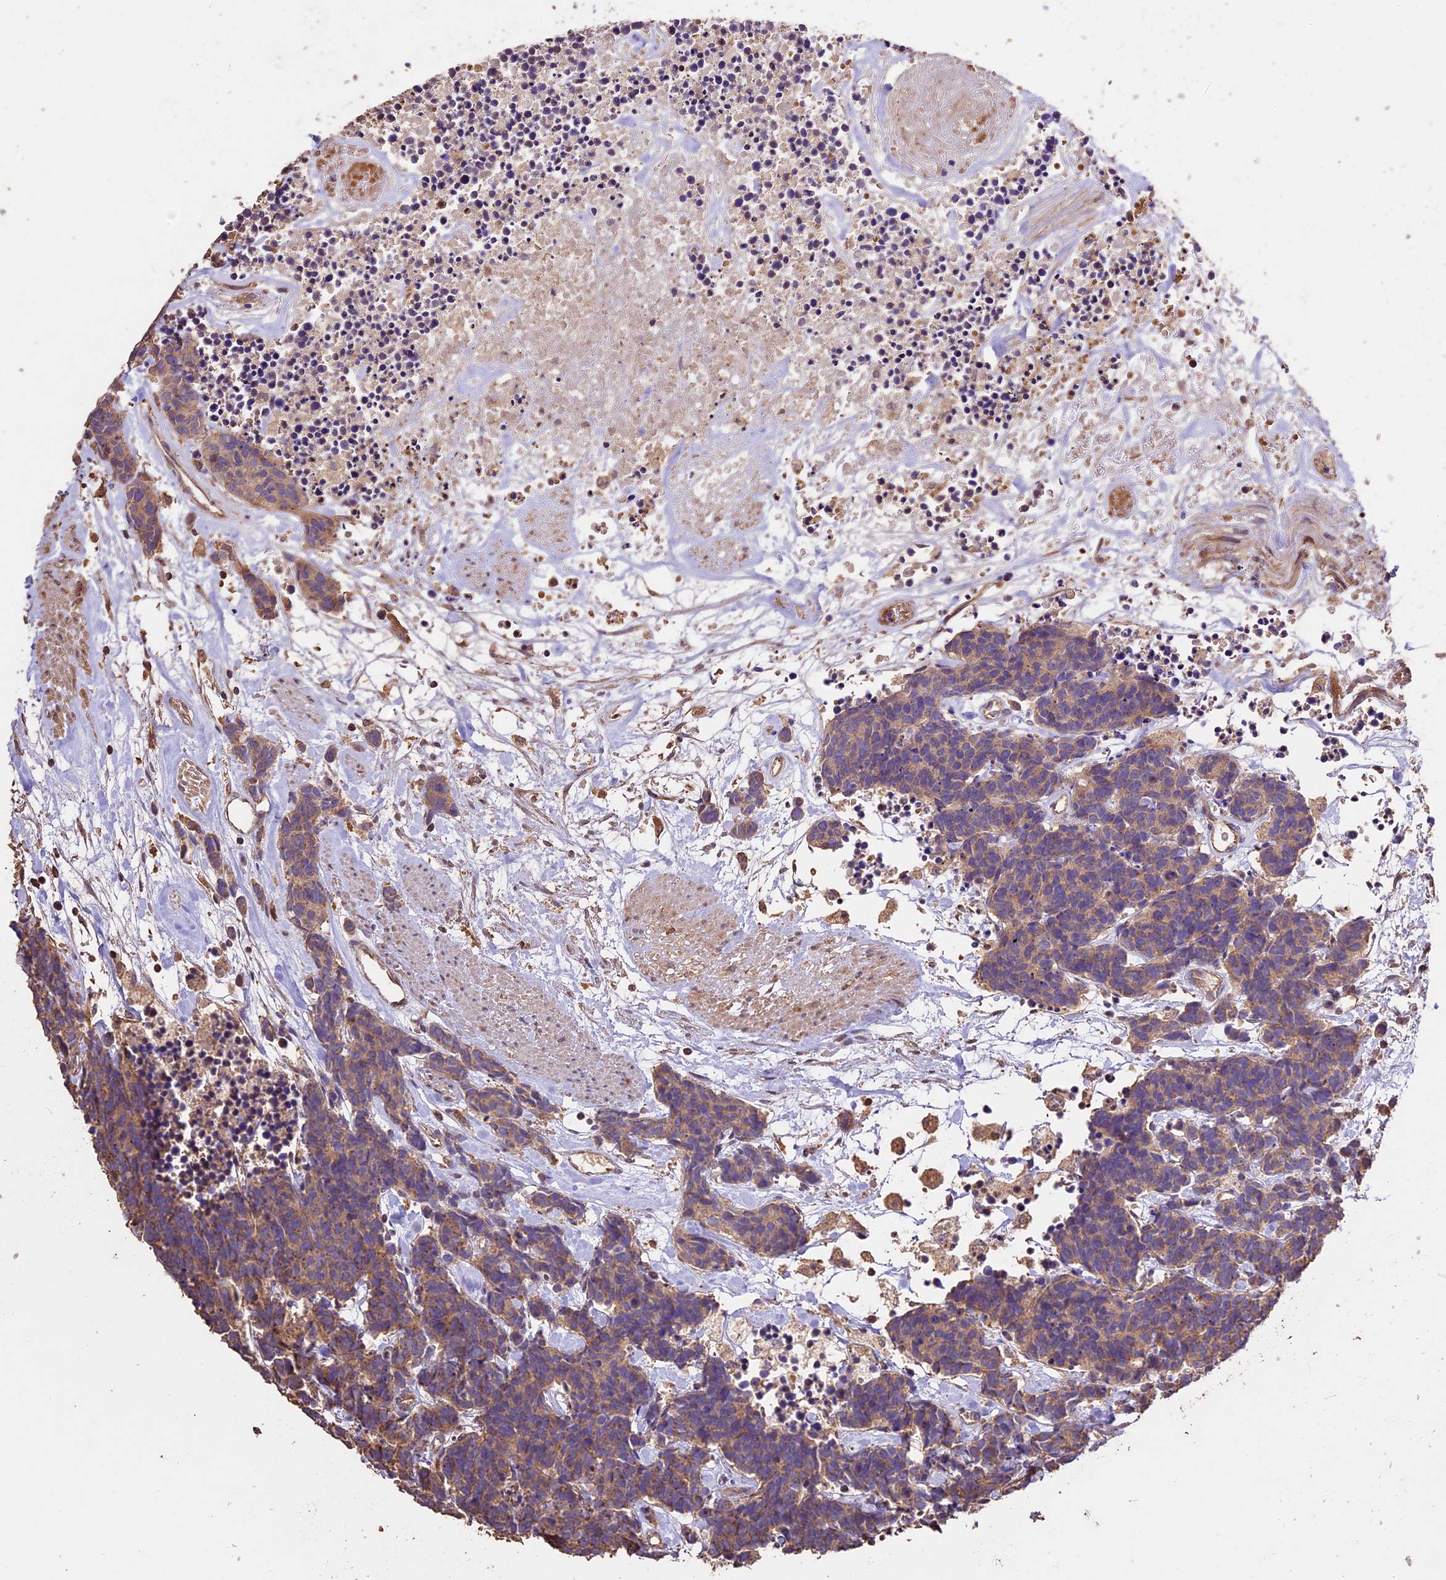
{"staining": {"intensity": "weak", "quantity": ">75%", "location": "cytoplasmic/membranous"}, "tissue": "carcinoid", "cell_type": "Tumor cells", "image_type": "cancer", "snomed": [{"axis": "morphology", "description": "Carcinoma, NOS"}, {"axis": "morphology", "description": "Carcinoid, malignant, NOS"}, {"axis": "topography", "description": "Urinary bladder"}], "caption": "Weak cytoplasmic/membranous positivity is appreciated in about >75% of tumor cells in carcinoid. (DAB (3,3'-diaminobenzidine) IHC, brown staining for protein, blue staining for nuclei).", "gene": "CRLF1", "patient": {"sex": "male", "age": 57}}